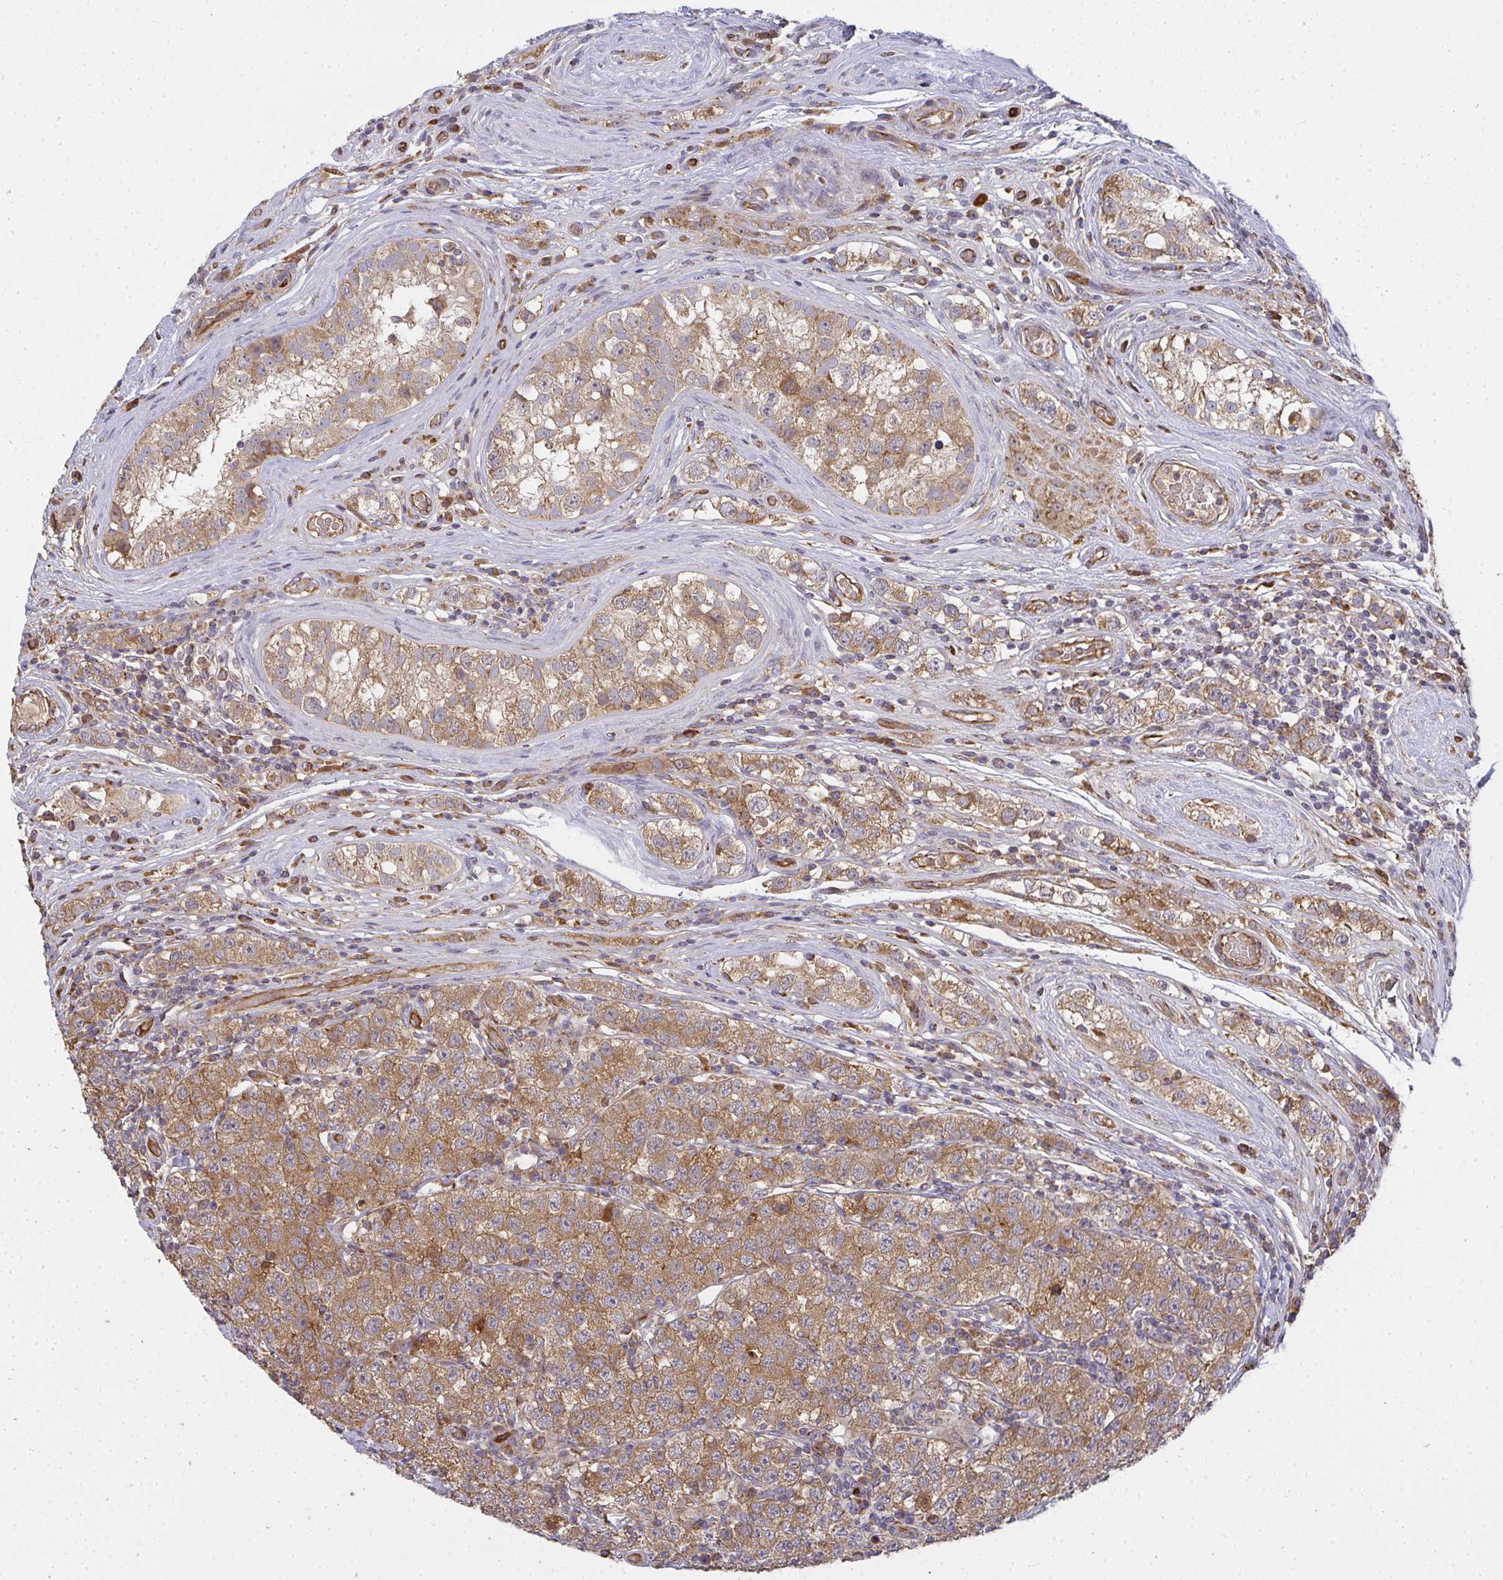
{"staining": {"intensity": "moderate", "quantity": ">75%", "location": "cytoplasmic/membranous"}, "tissue": "testis cancer", "cell_type": "Tumor cells", "image_type": "cancer", "snomed": [{"axis": "morphology", "description": "Seminoma, NOS"}, {"axis": "topography", "description": "Testis"}], "caption": "Approximately >75% of tumor cells in human testis cancer demonstrate moderate cytoplasmic/membranous protein staining as visualized by brown immunohistochemical staining.", "gene": "B4GALT6", "patient": {"sex": "male", "age": 34}}